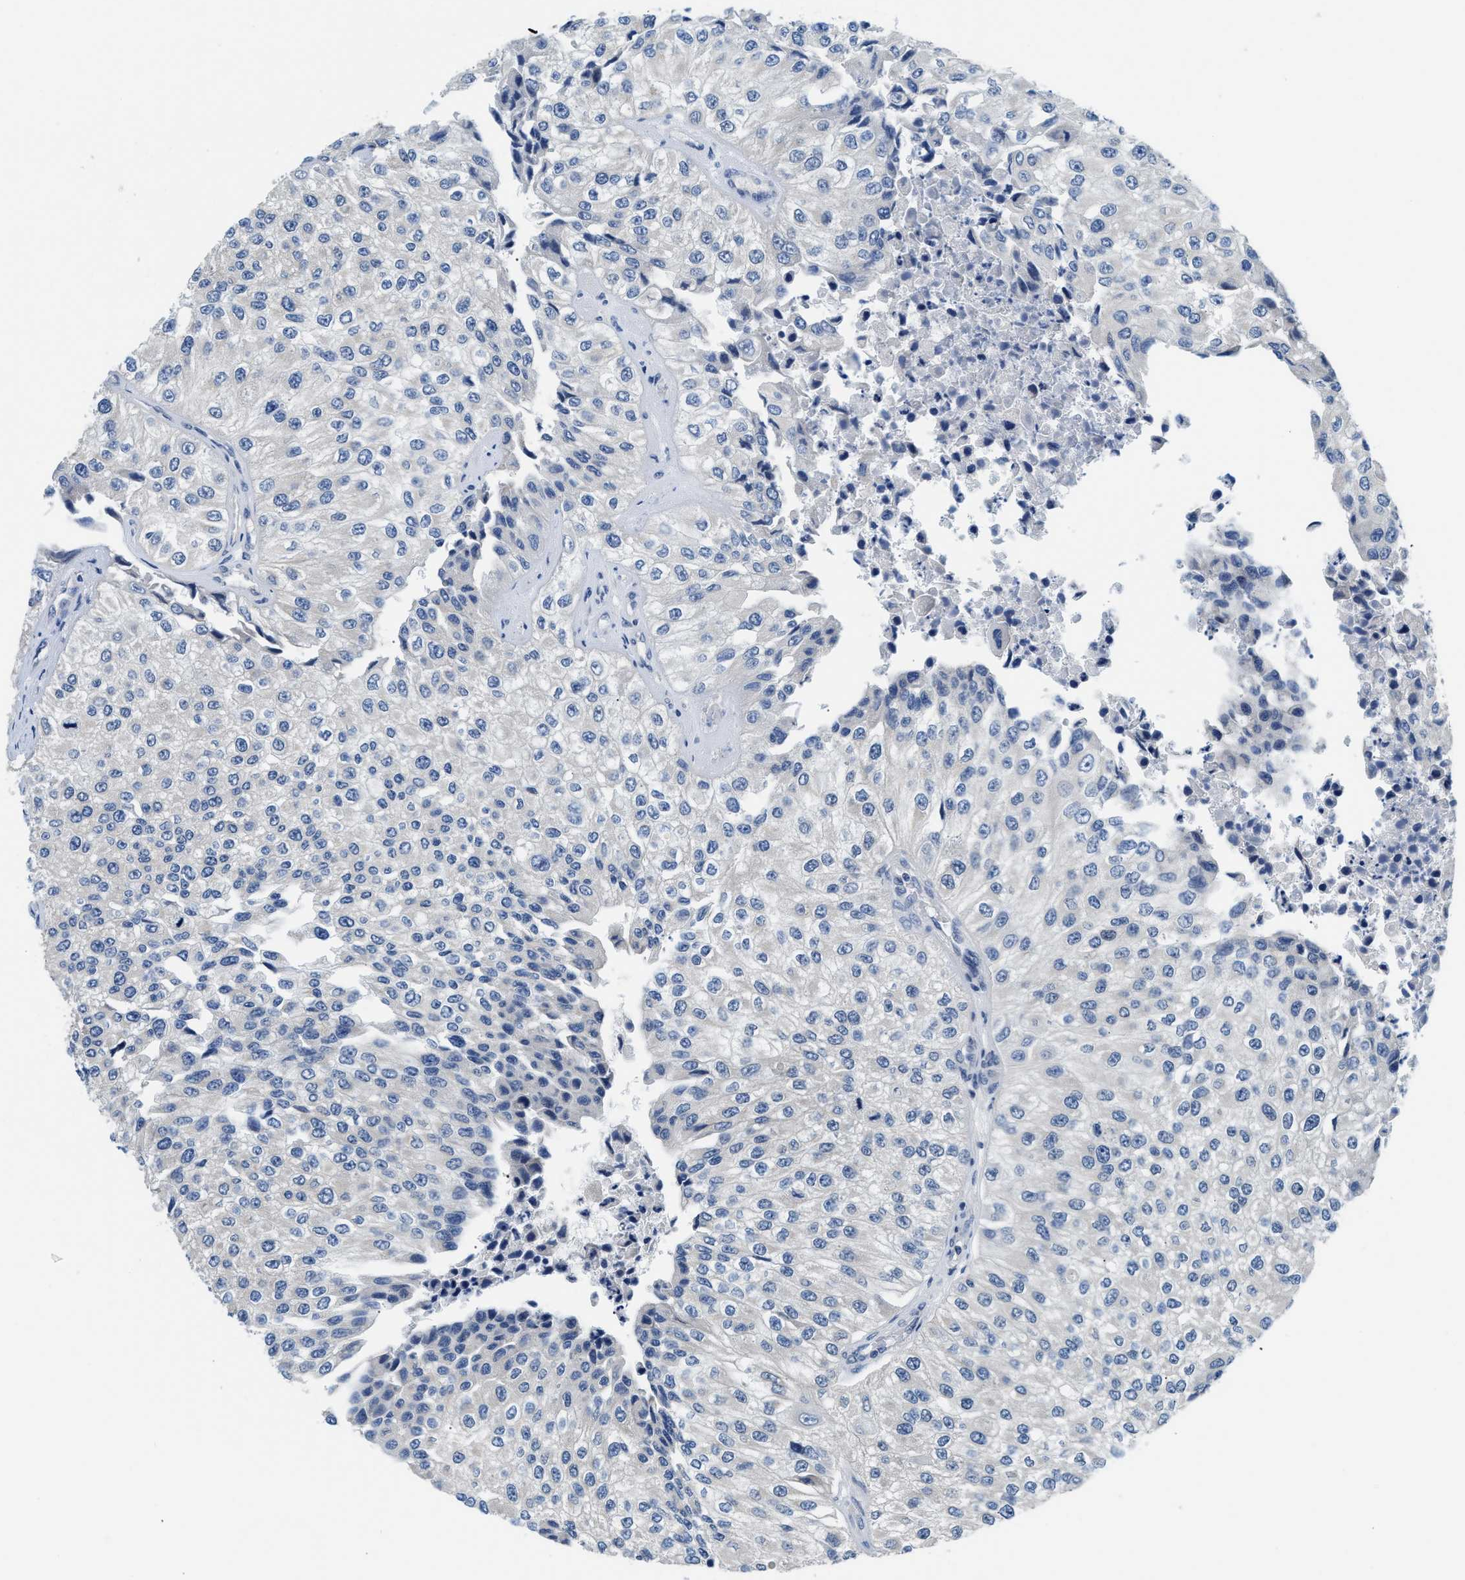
{"staining": {"intensity": "negative", "quantity": "none", "location": "none"}, "tissue": "urothelial cancer", "cell_type": "Tumor cells", "image_type": "cancer", "snomed": [{"axis": "morphology", "description": "Urothelial carcinoma, High grade"}, {"axis": "topography", "description": "Kidney"}, {"axis": "topography", "description": "Urinary bladder"}], "caption": "Tumor cells show no significant positivity in urothelial cancer. The staining was performed using DAB to visualize the protein expression in brown, while the nuclei were stained in blue with hematoxylin (Magnification: 20x).", "gene": "CLGN", "patient": {"sex": "male", "age": 77}}